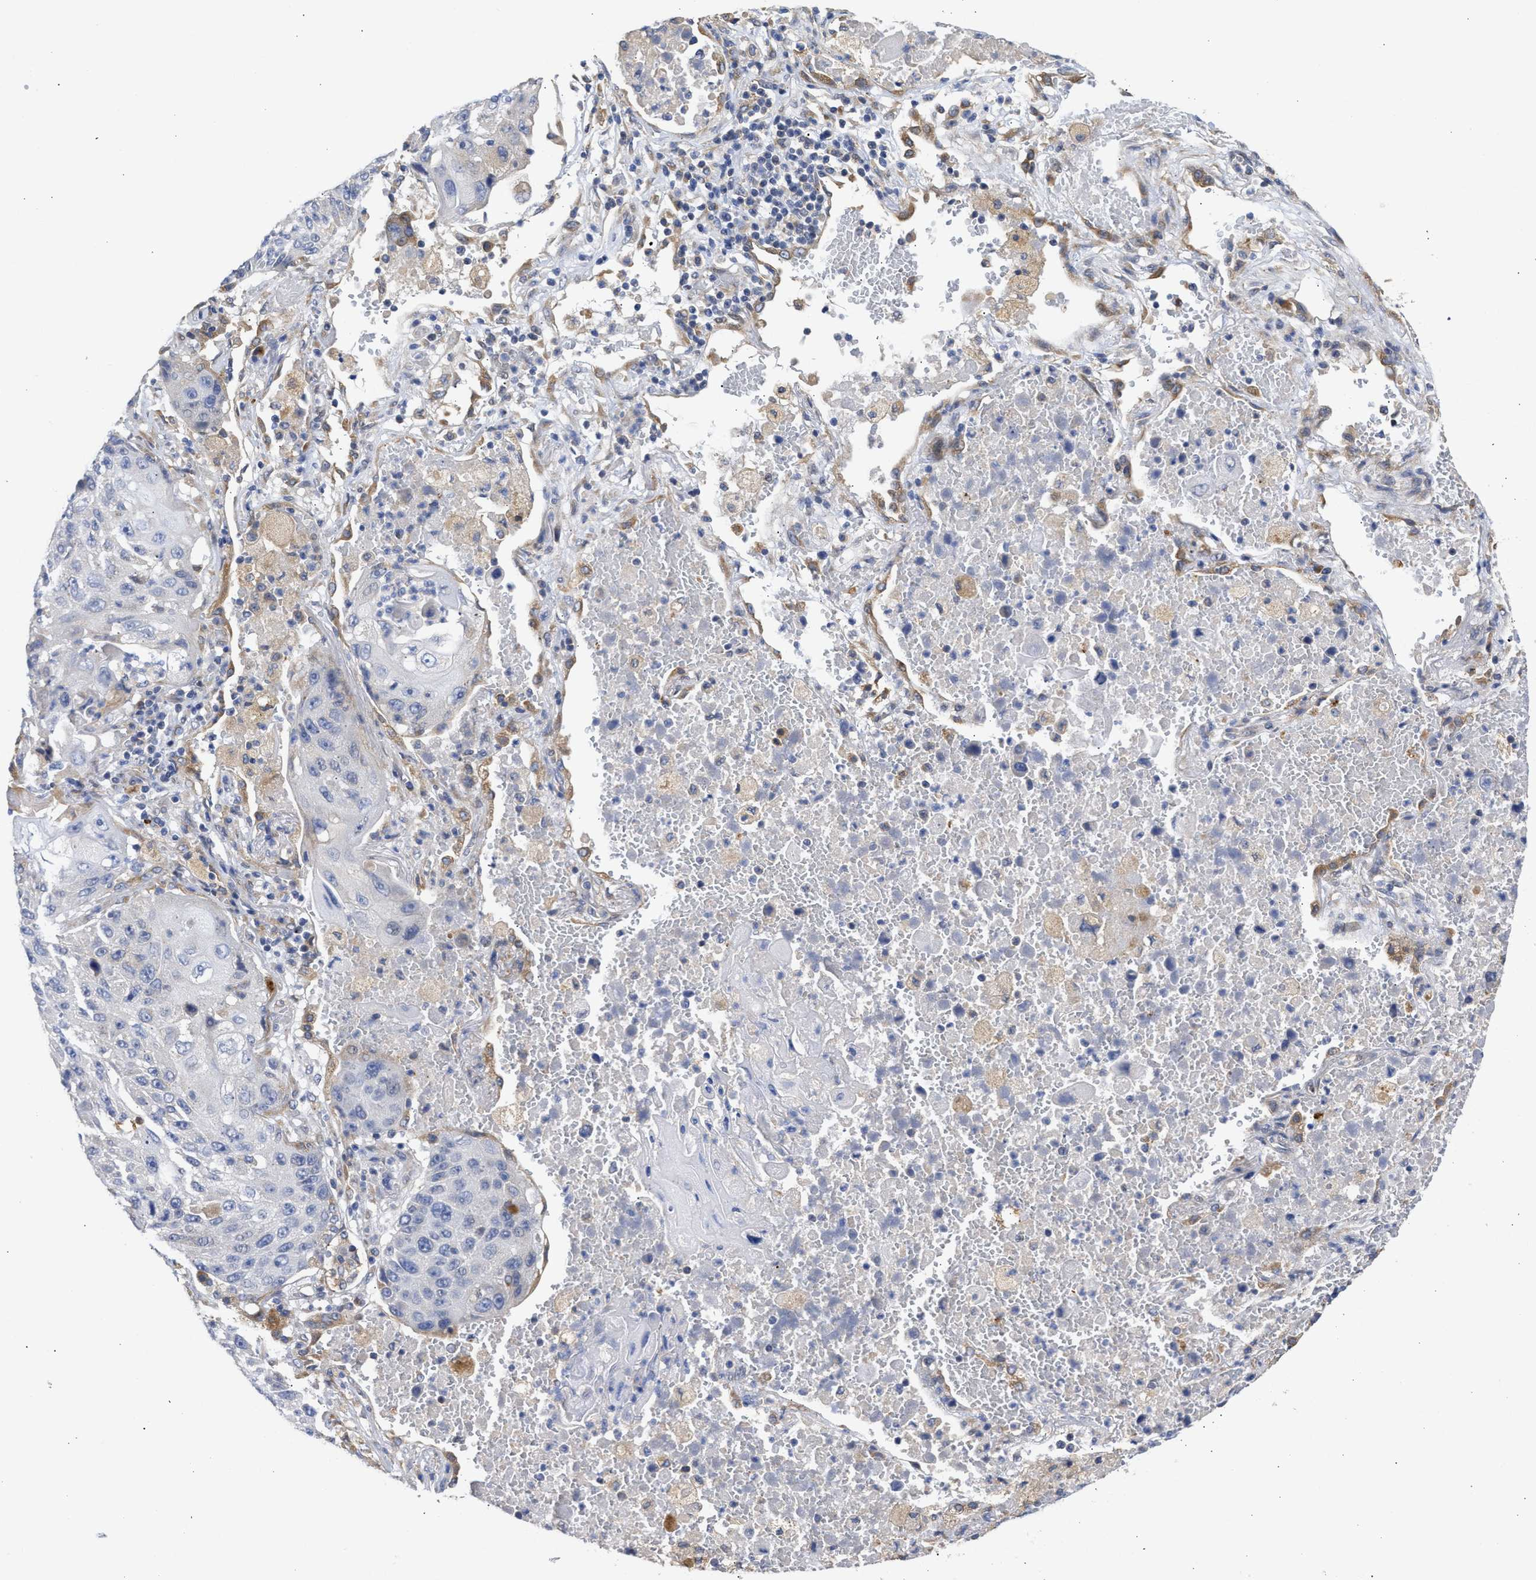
{"staining": {"intensity": "negative", "quantity": "none", "location": "none"}, "tissue": "lung cancer", "cell_type": "Tumor cells", "image_type": "cancer", "snomed": [{"axis": "morphology", "description": "Squamous cell carcinoma, NOS"}, {"axis": "topography", "description": "Lung"}], "caption": "Tumor cells show no significant expression in lung squamous cell carcinoma. (Stains: DAB (3,3'-diaminobenzidine) IHC with hematoxylin counter stain, Microscopy: brightfield microscopy at high magnification).", "gene": "TMED1", "patient": {"sex": "male", "age": 61}}